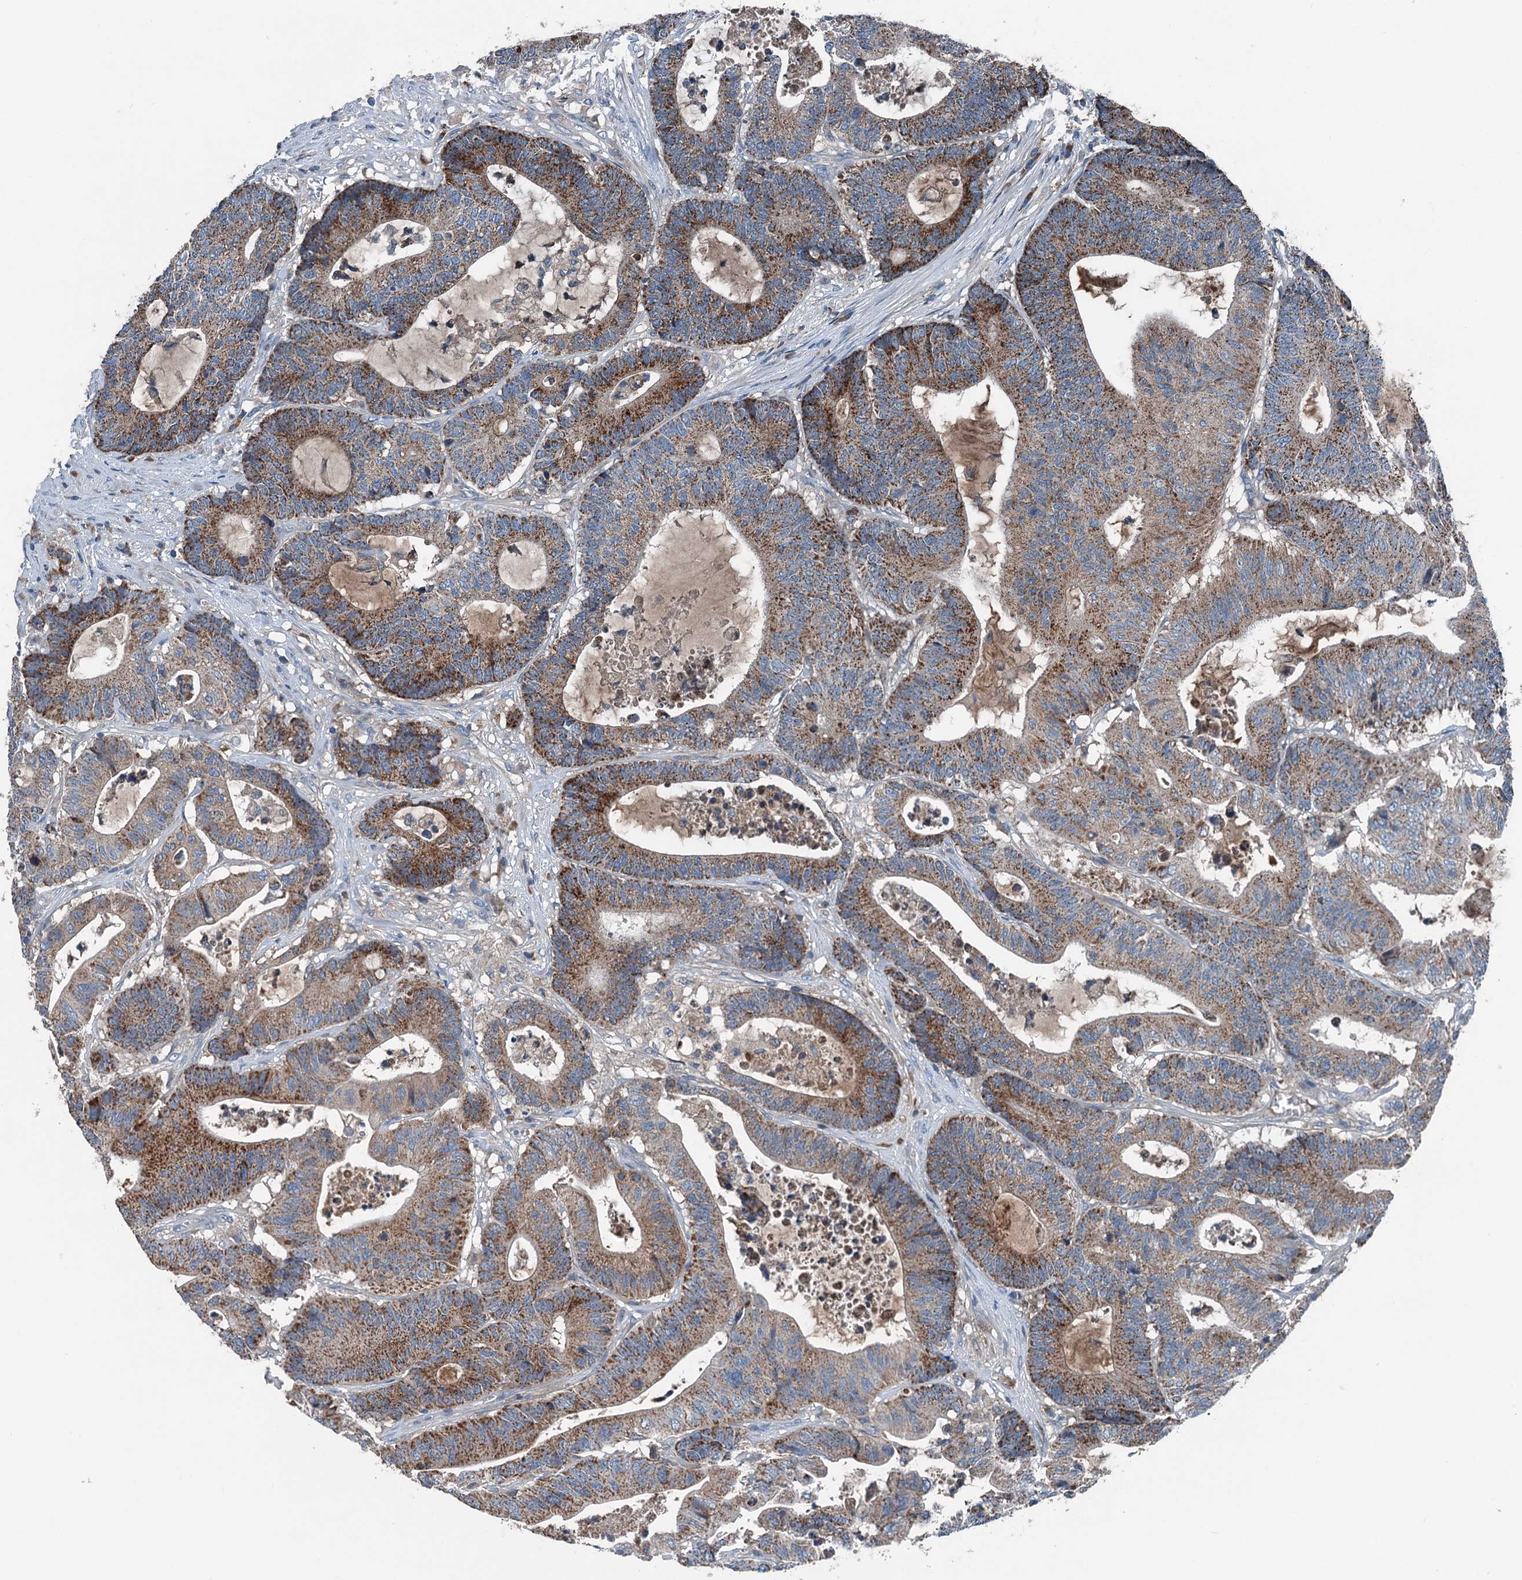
{"staining": {"intensity": "moderate", "quantity": ">75%", "location": "cytoplasmic/membranous"}, "tissue": "colorectal cancer", "cell_type": "Tumor cells", "image_type": "cancer", "snomed": [{"axis": "morphology", "description": "Adenocarcinoma, NOS"}, {"axis": "topography", "description": "Colon"}], "caption": "Immunohistochemical staining of human adenocarcinoma (colorectal) exhibits medium levels of moderate cytoplasmic/membranous protein expression in about >75% of tumor cells.", "gene": "PDSS1", "patient": {"sex": "female", "age": 84}}